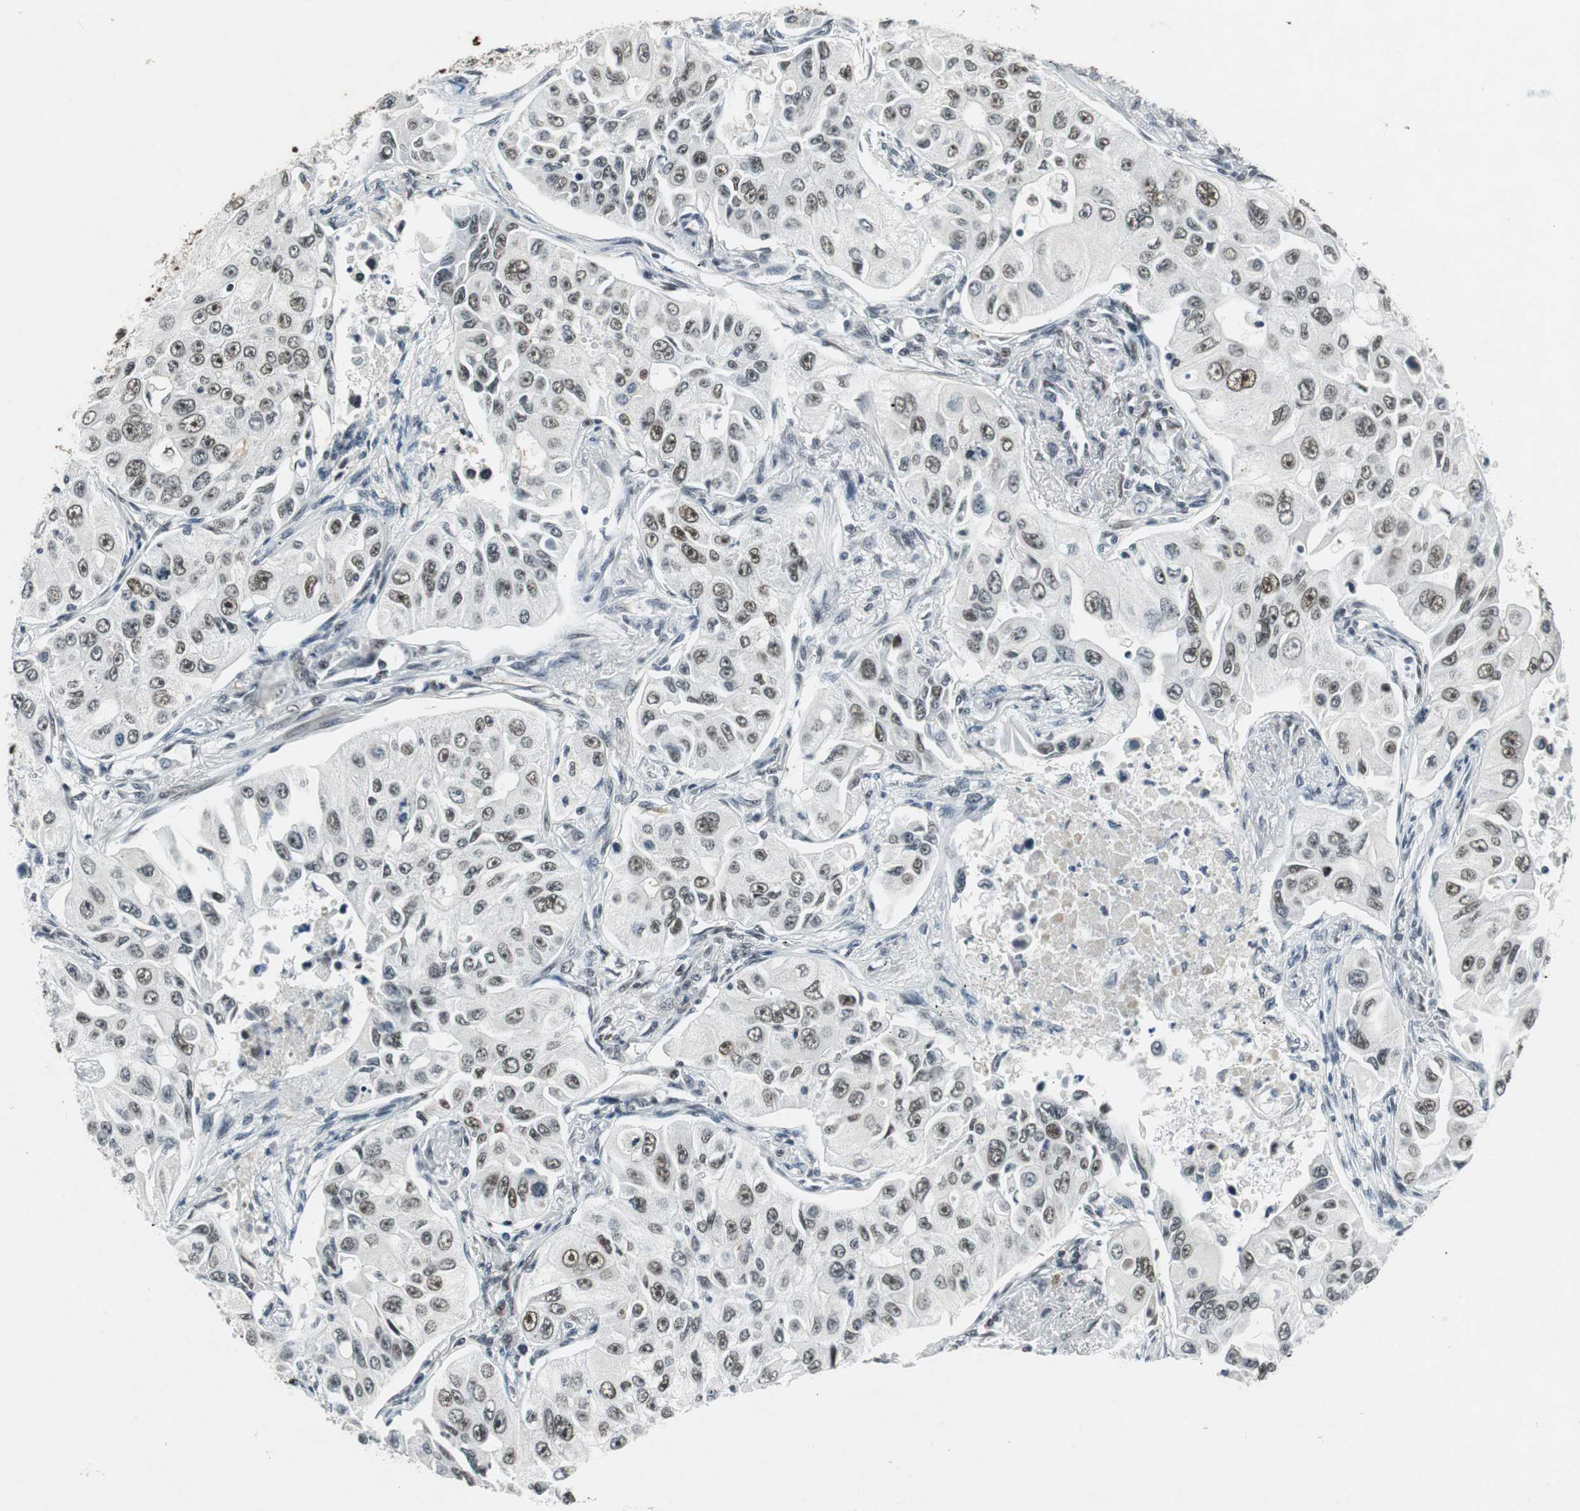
{"staining": {"intensity": "moderate", "quantity": ">75%", "location": "nuclear"}, "tissue": "lung cancer", "cell_type": "Tumor cells", "image_type": "cancer", "snomed": [{"axis": "morphology", "description": "Adenocarcinoma, NOS"}, {"axis": "topography", "description": "Lung"}], "caption": "High-power microscopy captured an immunohistochemistry photomicrograph of lung adenocarcinoma, revealing moderate nuclear expression in about >75% of tumor cells. Using DAB (3,3'-diaminobenzidine) (brown) and hematoxylin (blue) stains, captured at high magnification using brightfield microscopy.", "gene": "PRKDC", "patient": {"sex": "male", "age": 84}}